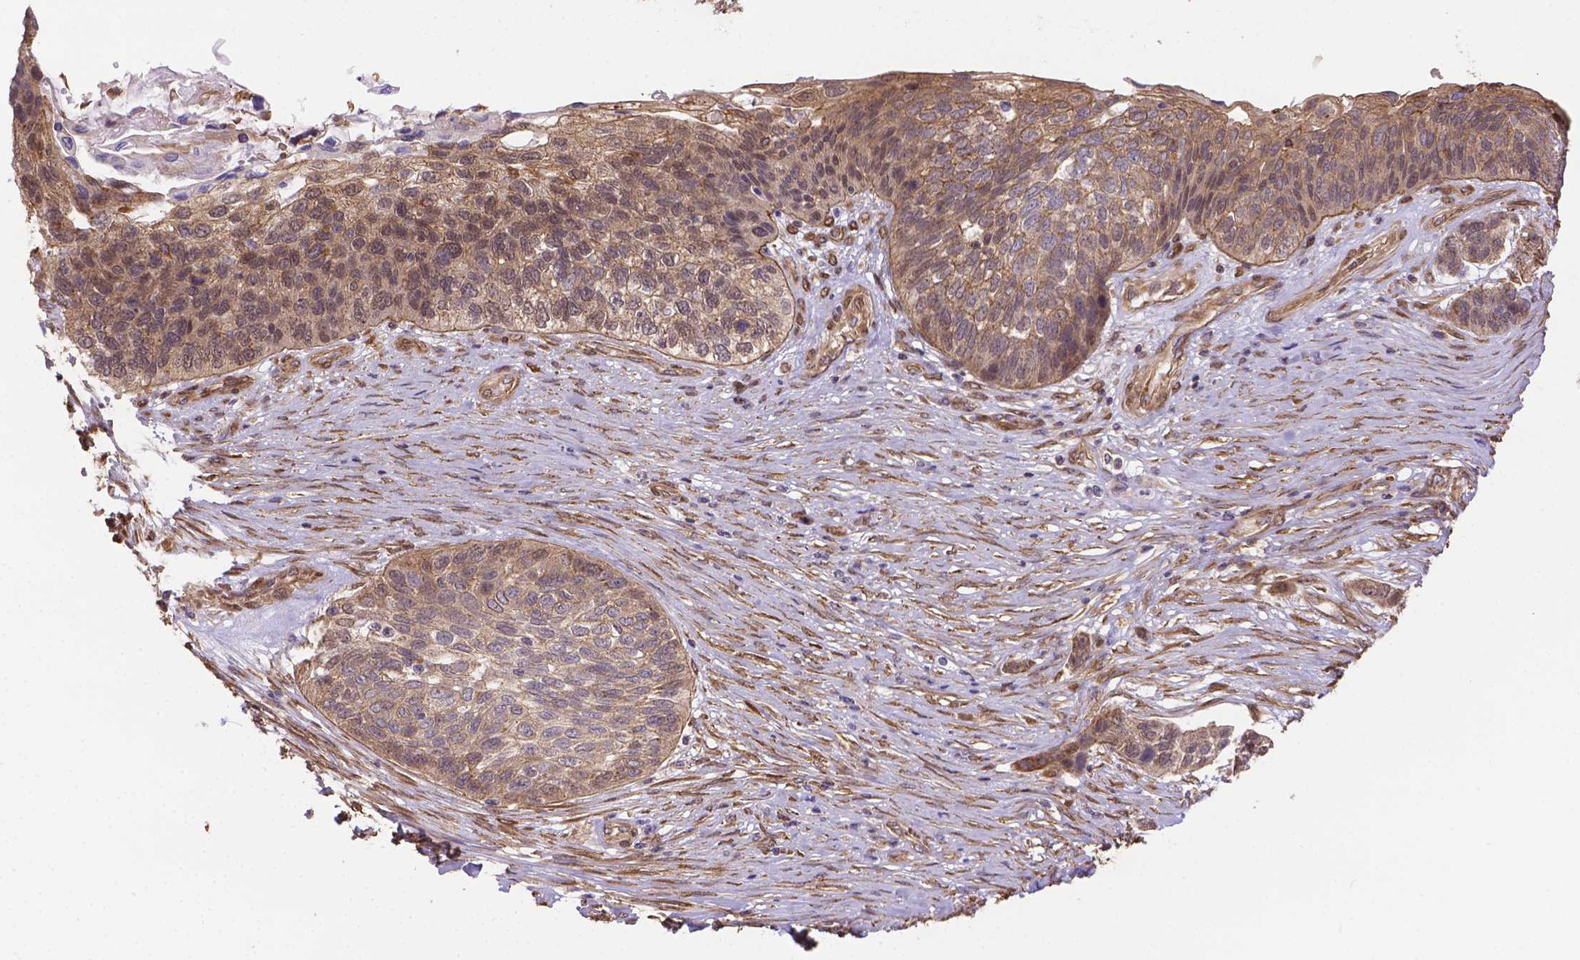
{"staining": {"intensity": "weak", "quantity": ">75%", "location": "cytoplasmic/membranous"}, "tissue": "lung cancer", "cell_type": "Tumor cells", "image_type": "cancer", "snomed": [{"axis": "morphology", "description": "Squamous cell carcinoma, NOS"}, {"axis": "topography", "description": "Lung"}], "caption": "Immunohistochemistry (IHC) image of neoplastic tissue: lung cancer (squamous cell carcinoma) stained using immunohistochemistry (IHC) demonstrates low levels of weak protein expression localized specifically in the cytoplasmic/membranous of tumor cells, appearing as a cytoplasmic/membranous brown color.", "gene": "YAP1", "patient": {"sex": "male", "age": 69}}